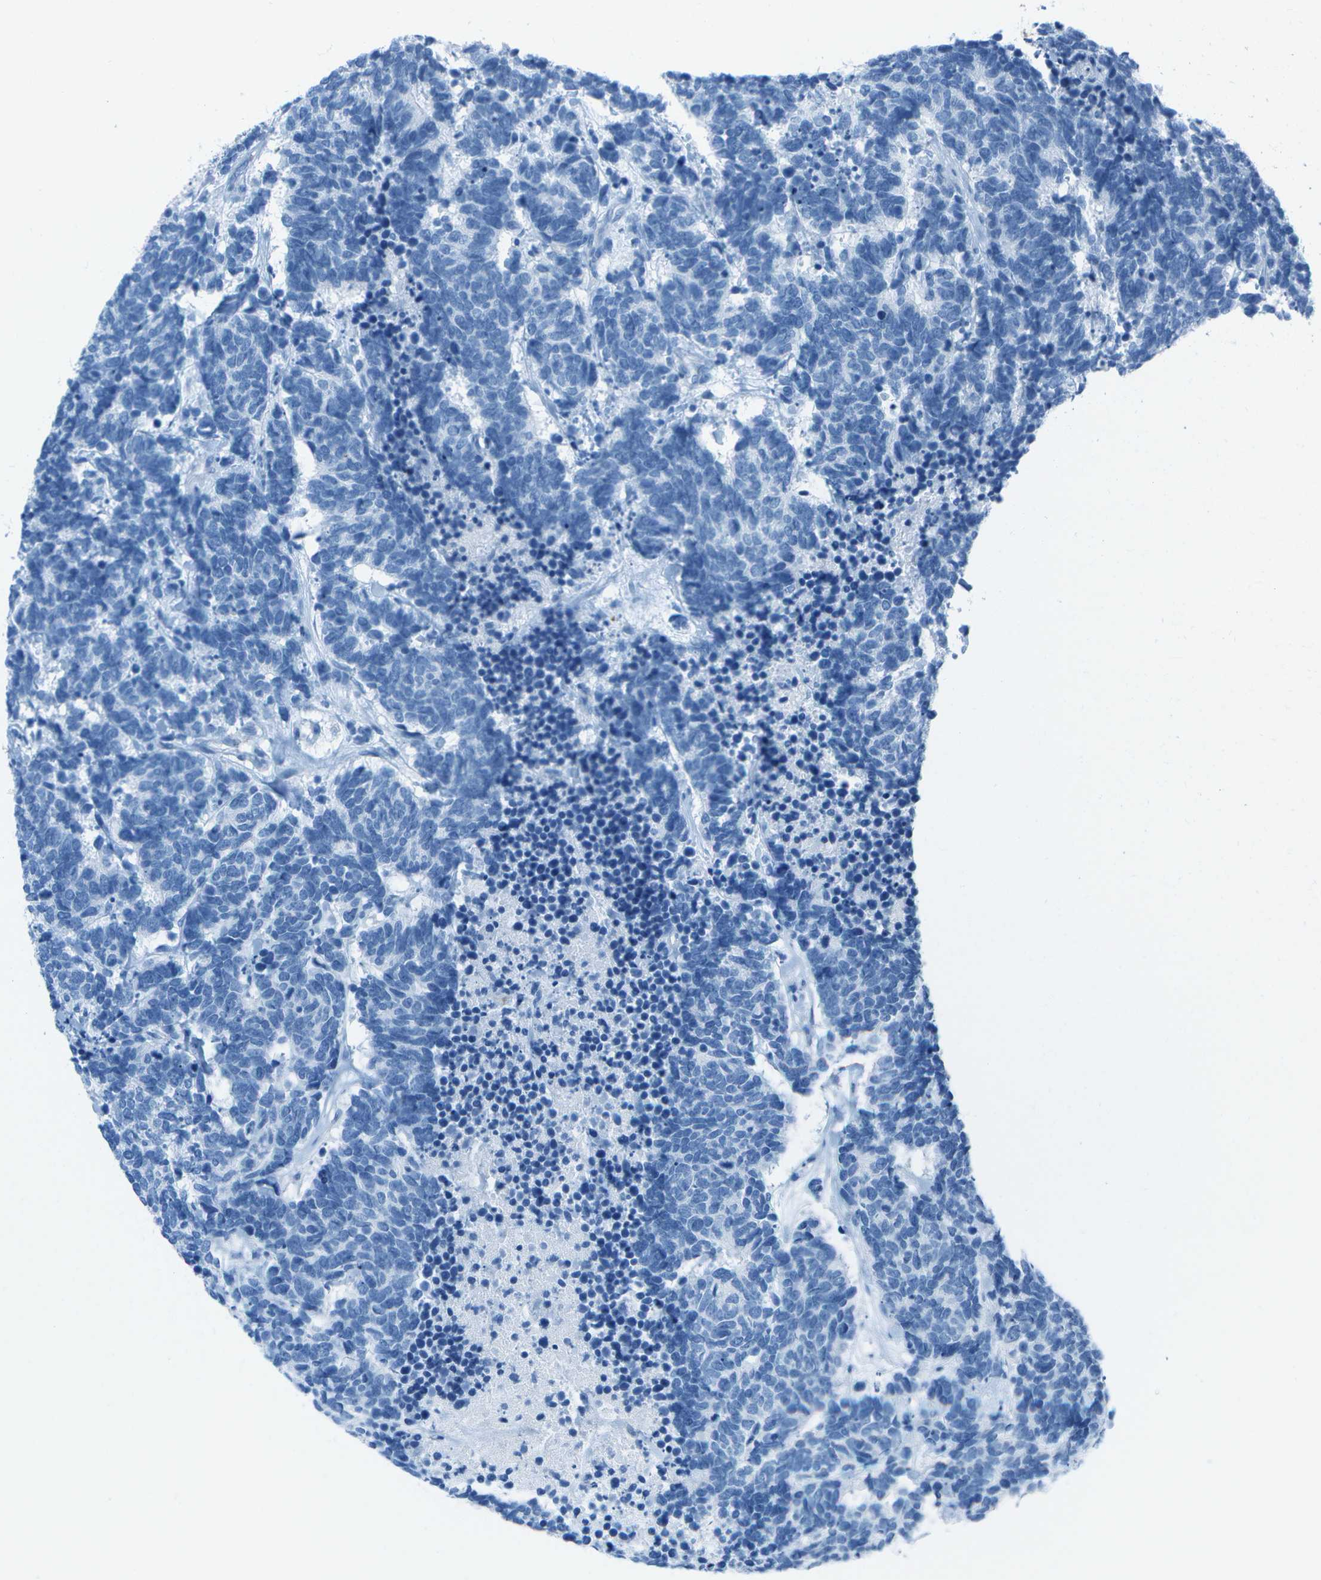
{"staining": {"intensity": "negative", "quantity": "none", "location": "none"}, "tissue": "carcinoid", "cell_type": "Tumor cells", "image_type": "cancer", "snomed": [{"axis": "morphology", "description": "Carcinoma, NOS"}, {"axis": "morphology", "description": "Carcinoid, malignant, NOS"}, {"axis": "topography", "description": "Urinary bladder"}], "caption": "Human carcinoid stained for a protein using IHC demonstrates no positivity in tumor cells.", "gene": "ASL", "patient": {"sex": "male", "age": 57}}